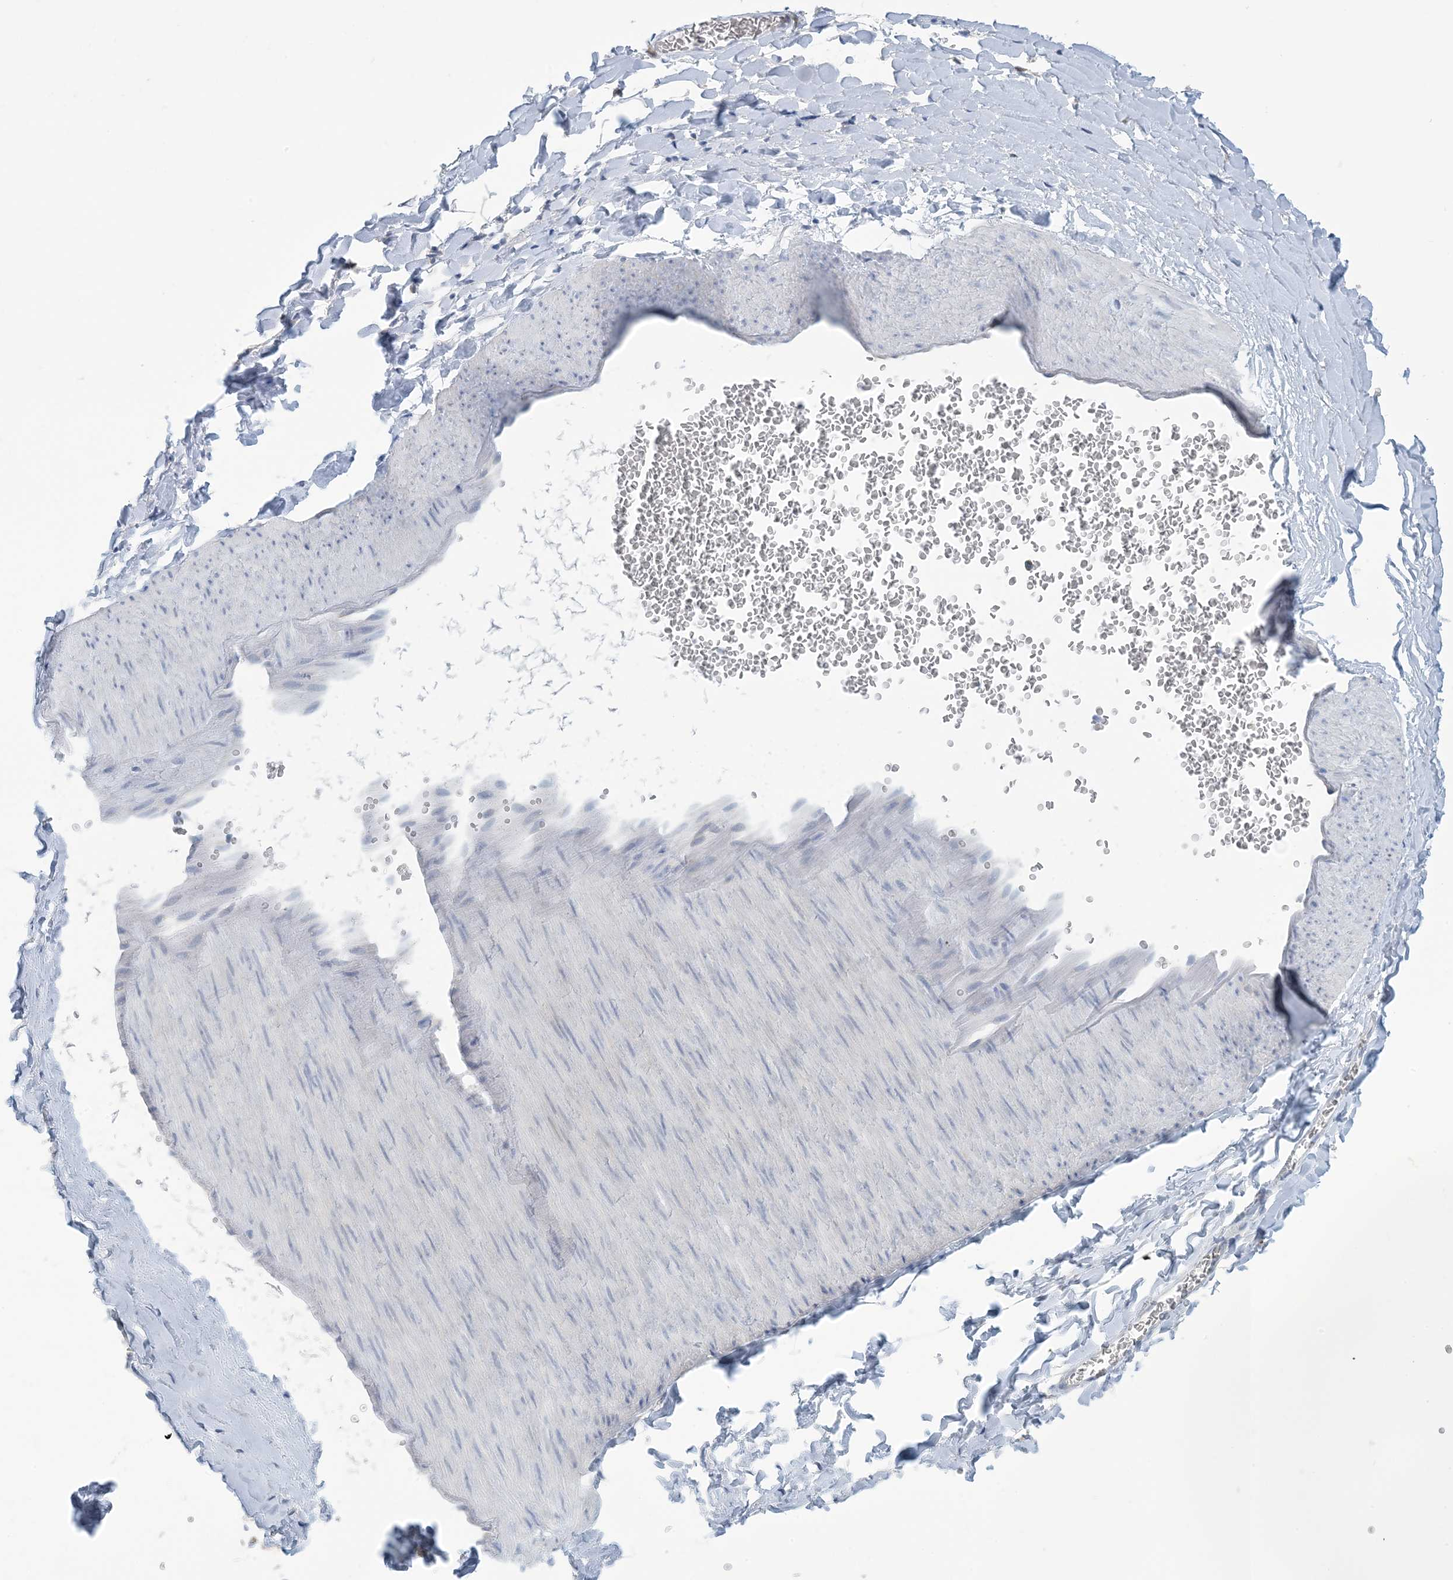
{"staining": {"intensity": "negative", "quantity": "none", "location": "none"}, "tissue": "adipose tissue", "cell_type": "Adipocytes", "image_type": "normal", "snomed": [{"axis": "morphology", "description": "Normal tissue, NOS"}, {"axis": "topography", "description": "Gallbladder"}, {"axis": "topography", "description": "Peripheral nerve tissue"}], "caption": "Adipose tissue was stained to show a protein in brown. There is no significant expression in adipocytes. (Stains: DAB immunohistochemistry with hematoxylin counter stain, Microscopy: brightfield microscopy at high magnification).", "gene": "MRPS18A", "patient": {"sex": "male", "age": 38}}